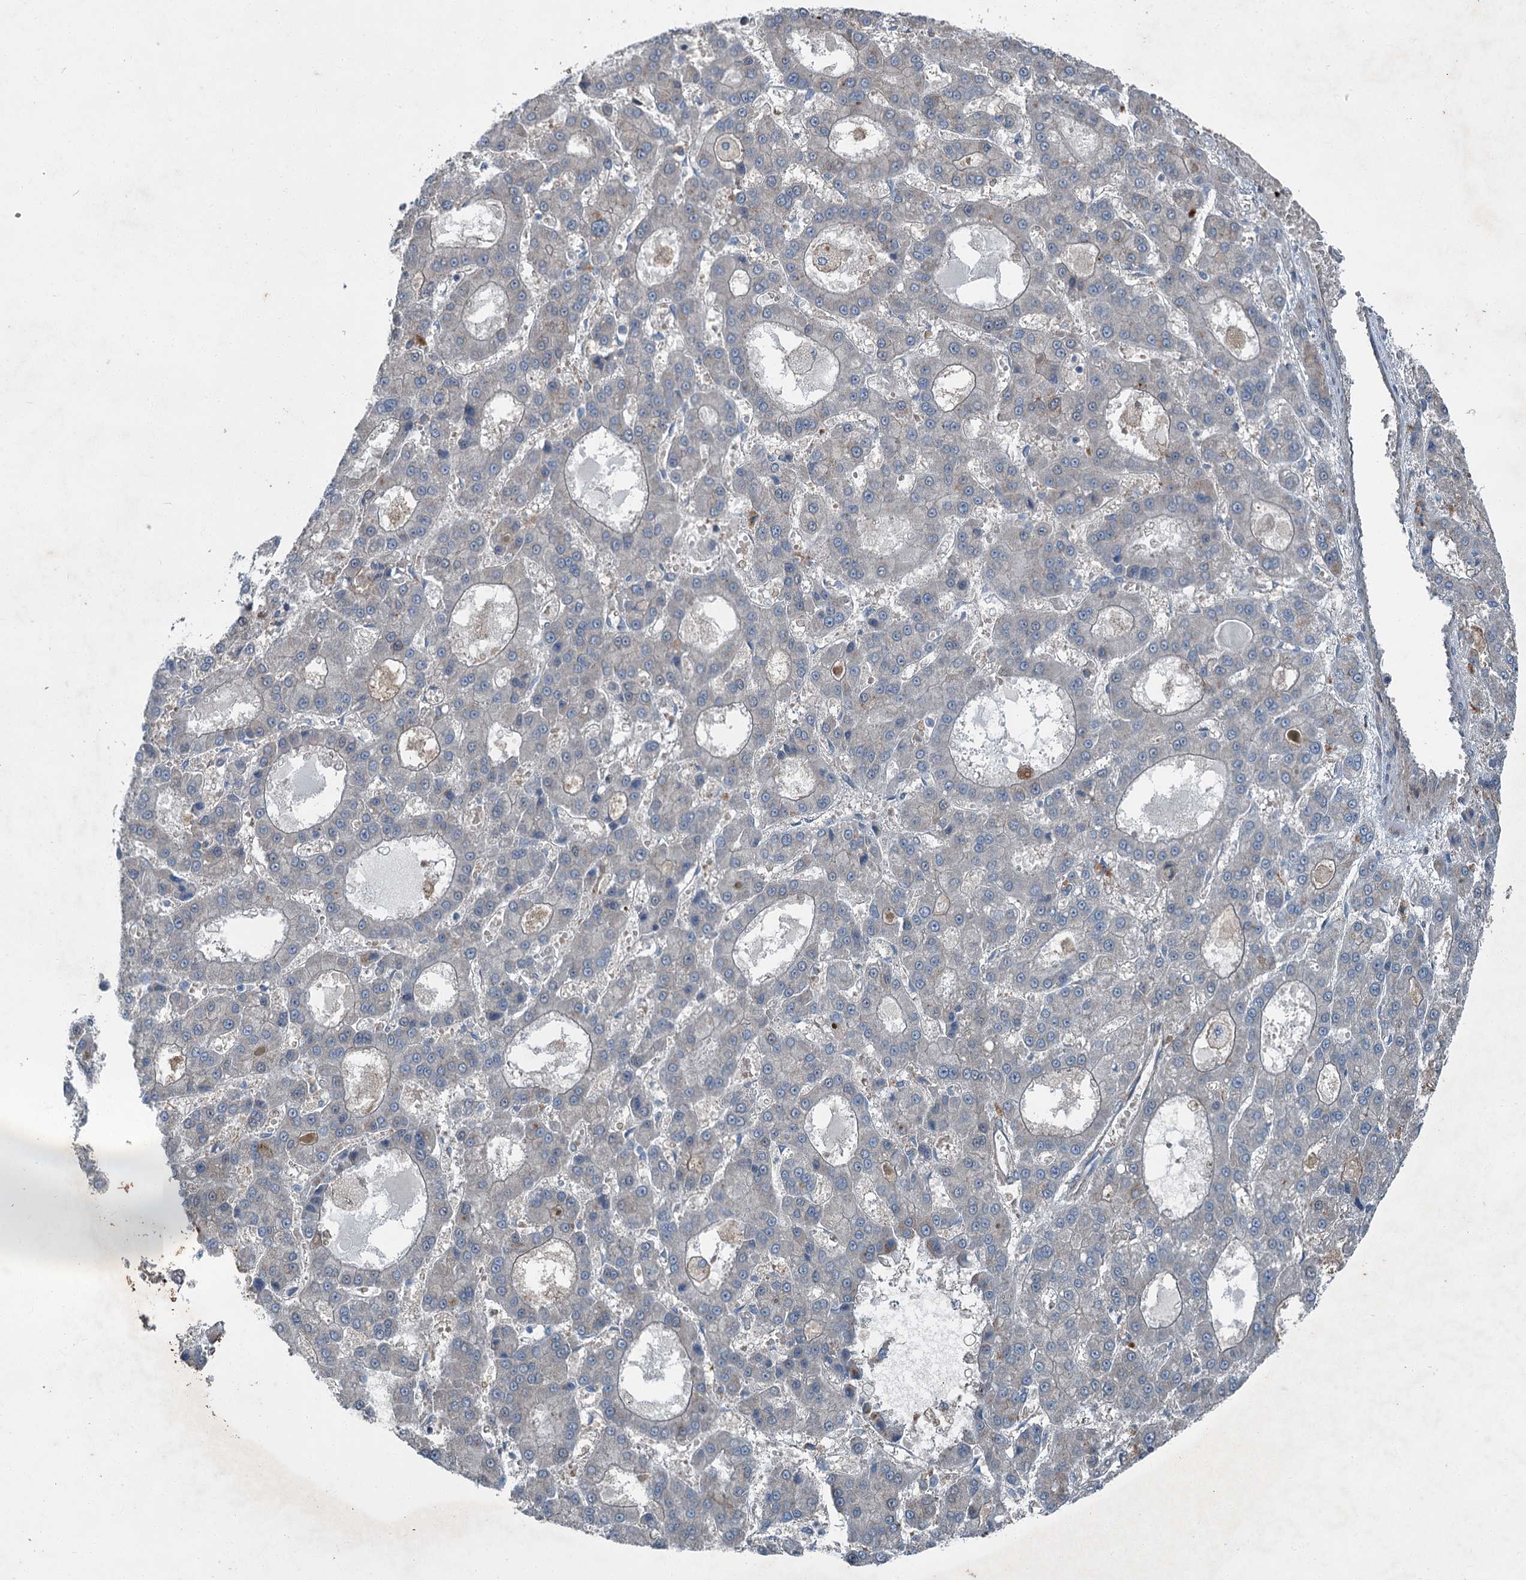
{"staining": {"intensity": "weak", "quantity": "<25%", "location": "cytoplasmic/membranous"}, "tissue": "liver cancer", "cell_type": "Tumor cells", "image_type": "cancer", "snomed": [{"axis": "morphology", "description": "Carcinoma, Hepatocellular, NOS"}, {"axis": "topography", "description": "Liver"}], "caption": "Tumor cells show no significant protein expression in liver hepatocellular carcinoma.", "gene": "AXL", "patient": {"sex": "male", "age": 70}}